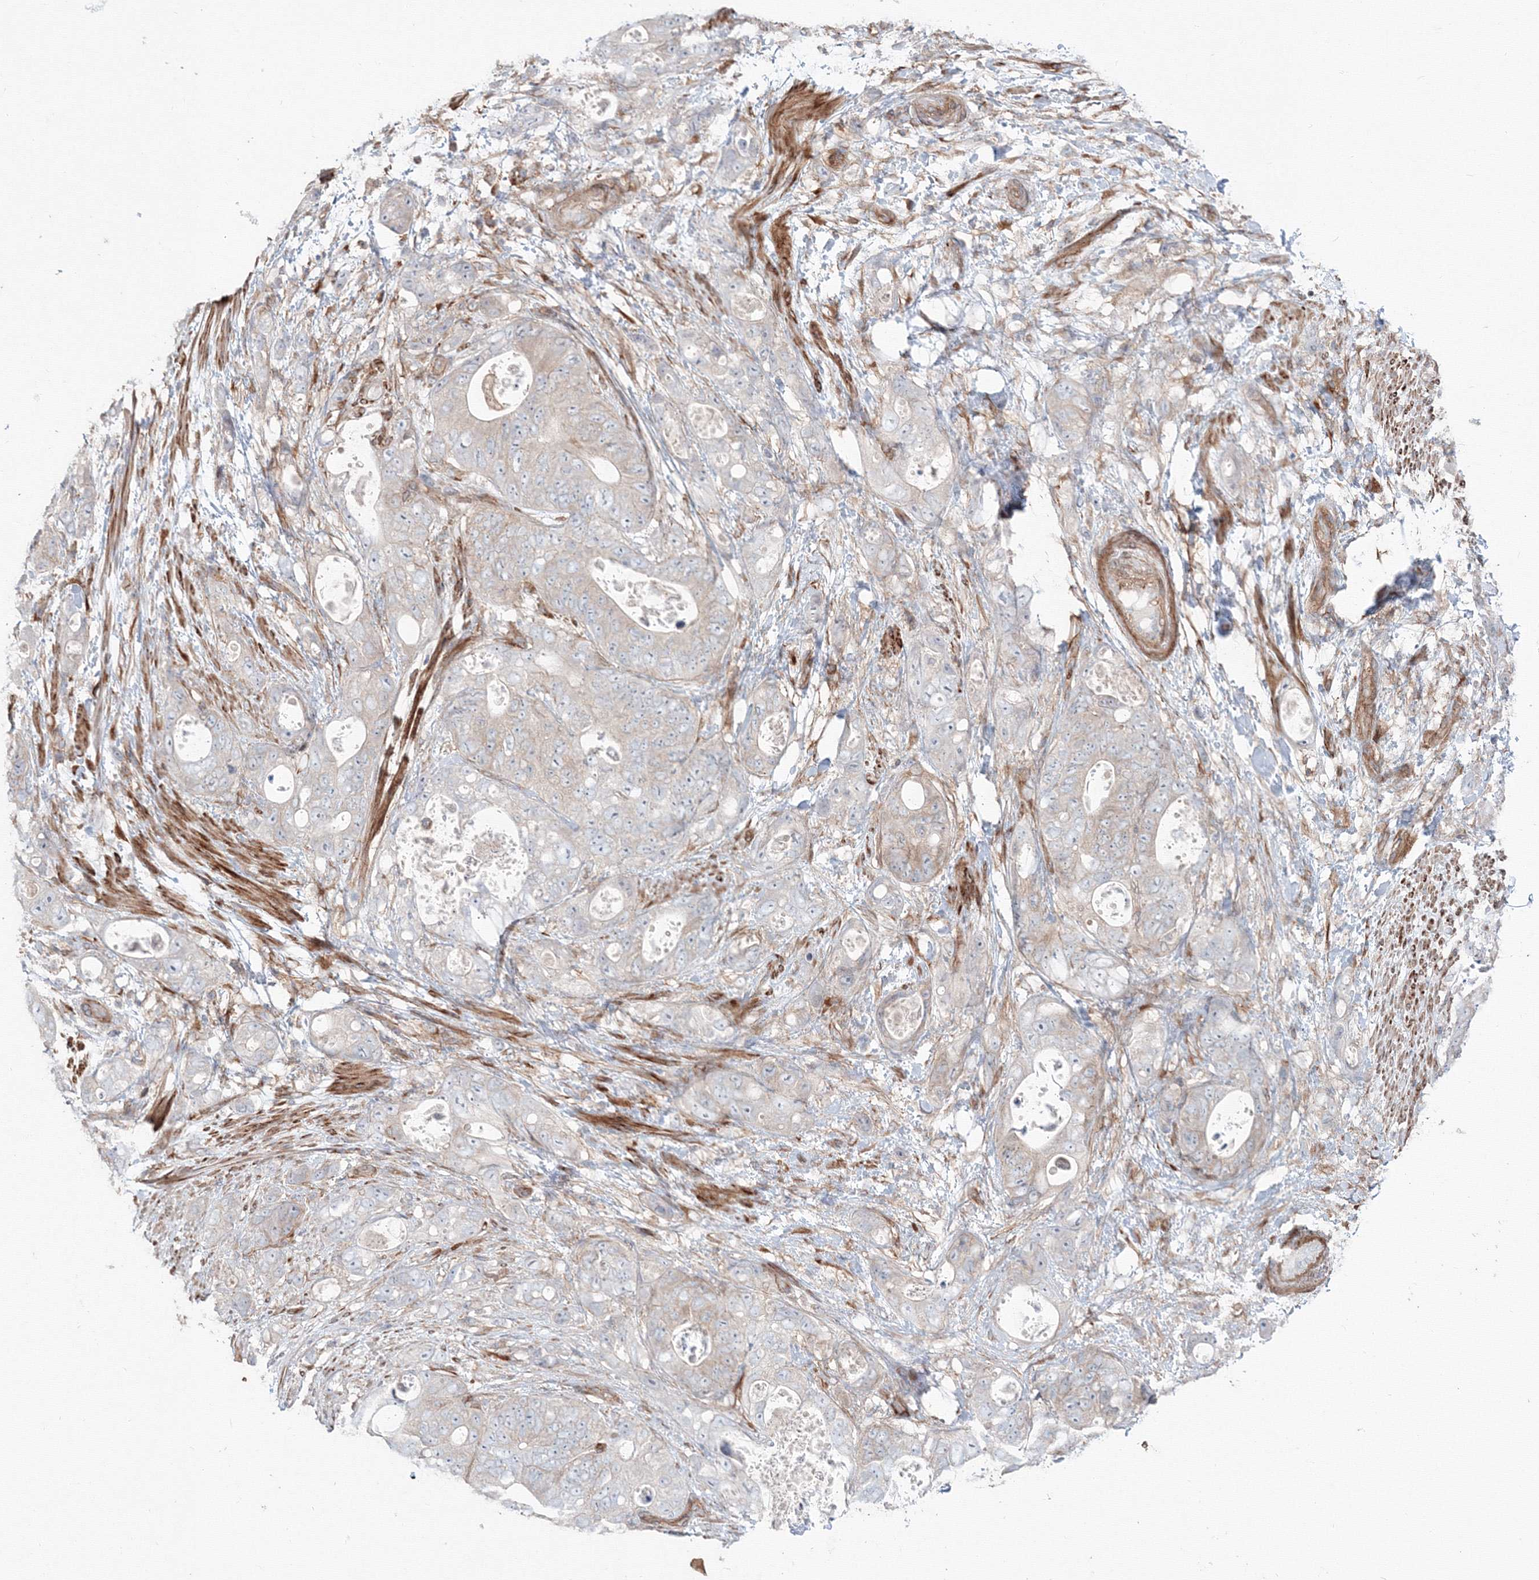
{"staining": {"intensity": "negative", "quantity": "none", "location": "none"}, "tissue": "stomach cancer", "cell_type": "Tumor cells", "image_type": "cancer", "snomed": [{"axis": "morphology", "description": "Adenocarcinoma, NOS"}, {"axis": "topography", "description": "Stomach"}], "caption": "Immunohistochemistry micrograph of adenocarcinoma (stomach) stained for a protein (brown), which reveals no positivity in tumor cells.", "gene": "SH3PXD2A", "patient": {"sex": "female", "age": 89}}